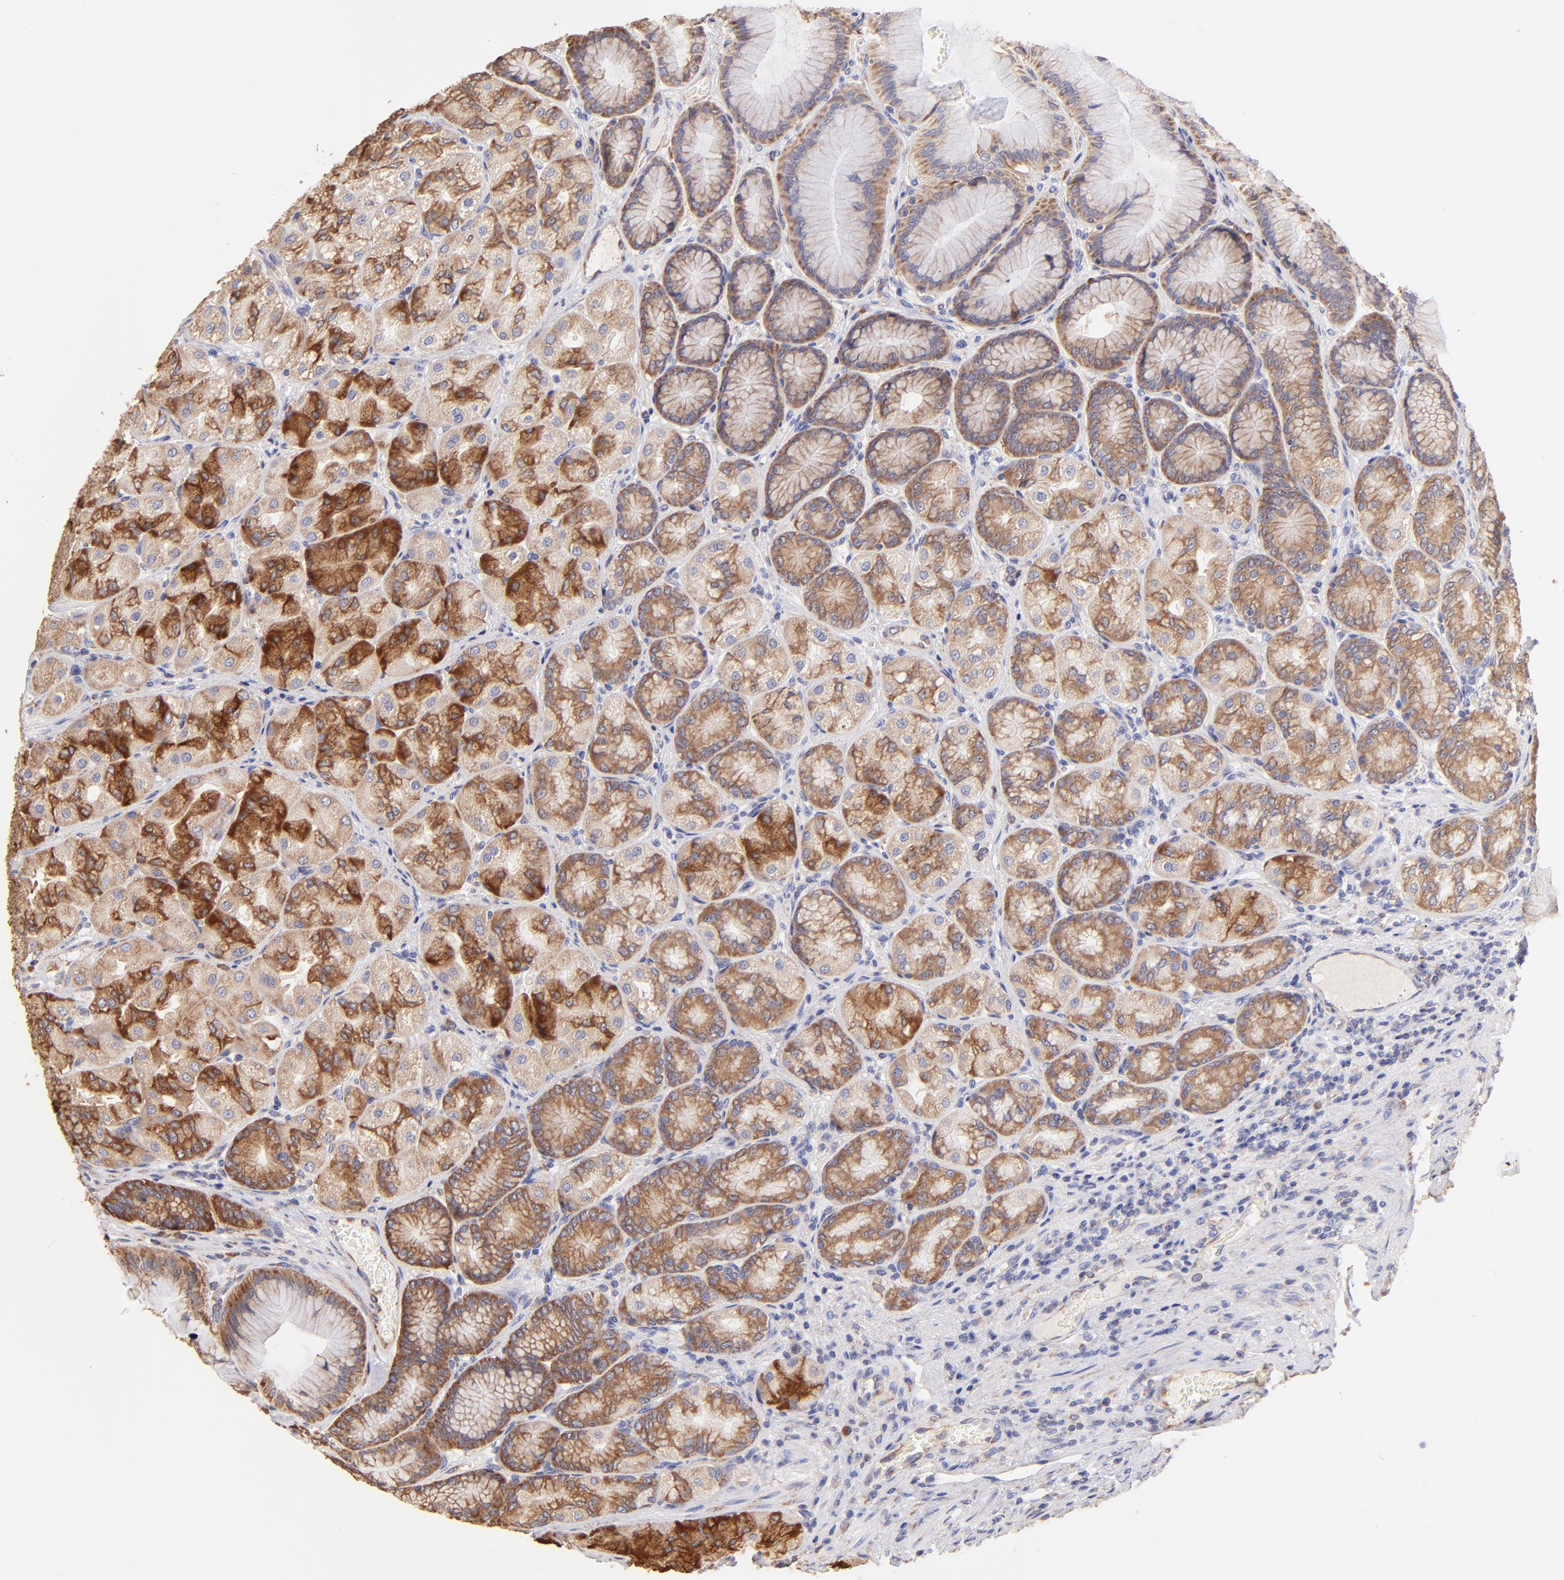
{"staining": {"intensity": "moderate", "quantity": ">75%", "location": "cytoplasmic/membranous"}, "tissue": "stomach", "cell_type": "Glandular cells", "image_type": "normal", "snomed": [{"axis": "morphology", "description": "Normal tissue, NOS"}, {"axis": "morphology", "description": "Adenocarcinoma, NOS"}, {"axis": "topography", "description": "Stomach"}, {"axis": "topography", "description": "Stomach, lower"}], "caption": "Stomach was stained to show a protein in brown. There is medium levels of moderate cytoplasmic/membranous expression in approximately >75% of glandular cells. Immunohistochemistry (ihc) stains the protein of interest in brown and the nuclei are stained blue.", "gene": "RPL30", "patient": {"sex": "female", "age": 65}}